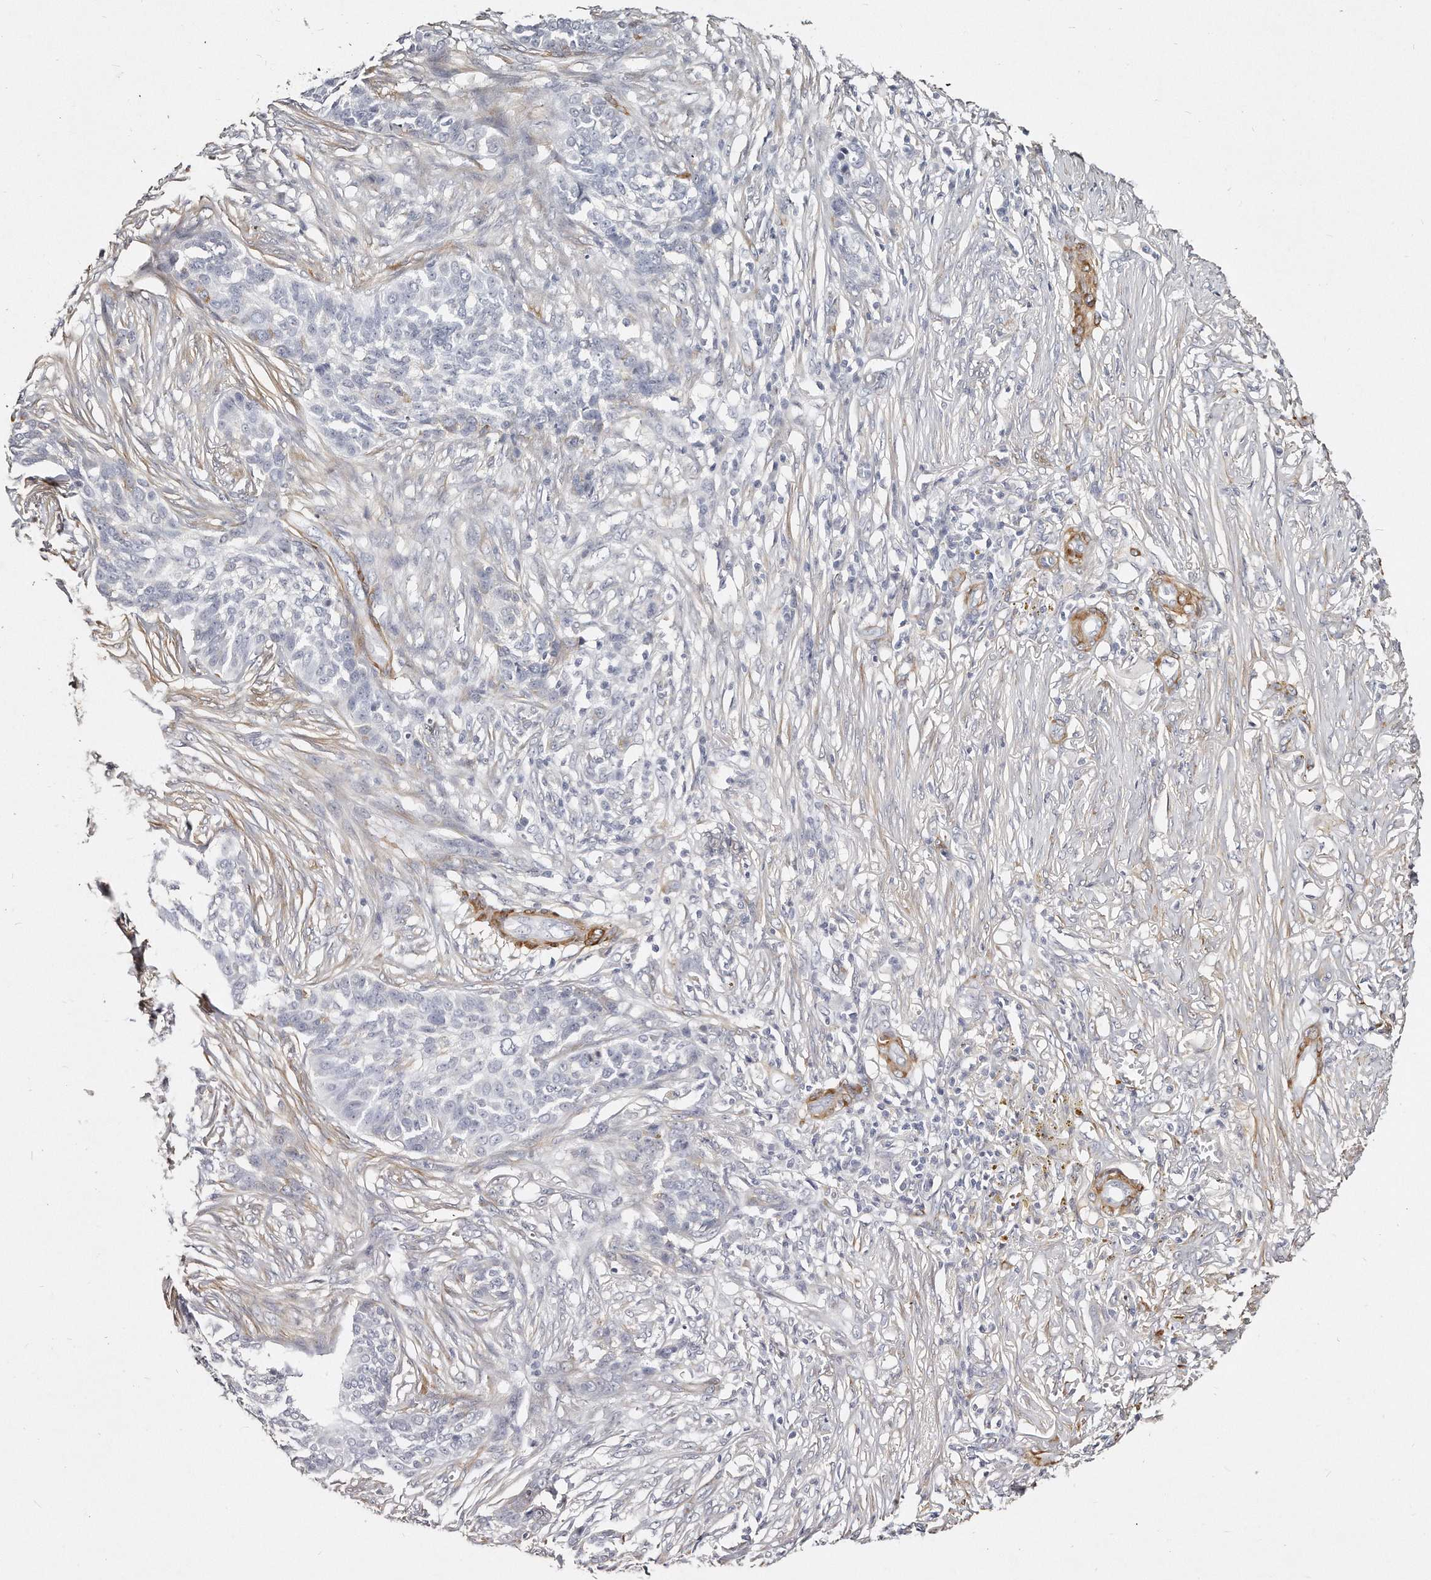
{"staining": {"intensity": "negative", "quantity": "none", "location": "none"}, "tissue": "skin cancer", "cell_type": "Tumor cells", "image_type": "cancer", "snomed": [{"axis": "morphology", "description": "Basal cell carcinoma"}, {"axis": "topography", "description": "Skin"}], "caption": "Immunohistochemistry (IHC) of skin basal cell carcinoma reveals no positivity in tumor cells.", "gene": "LMOD1", "patient": {"sex": "male", "age": 85}}